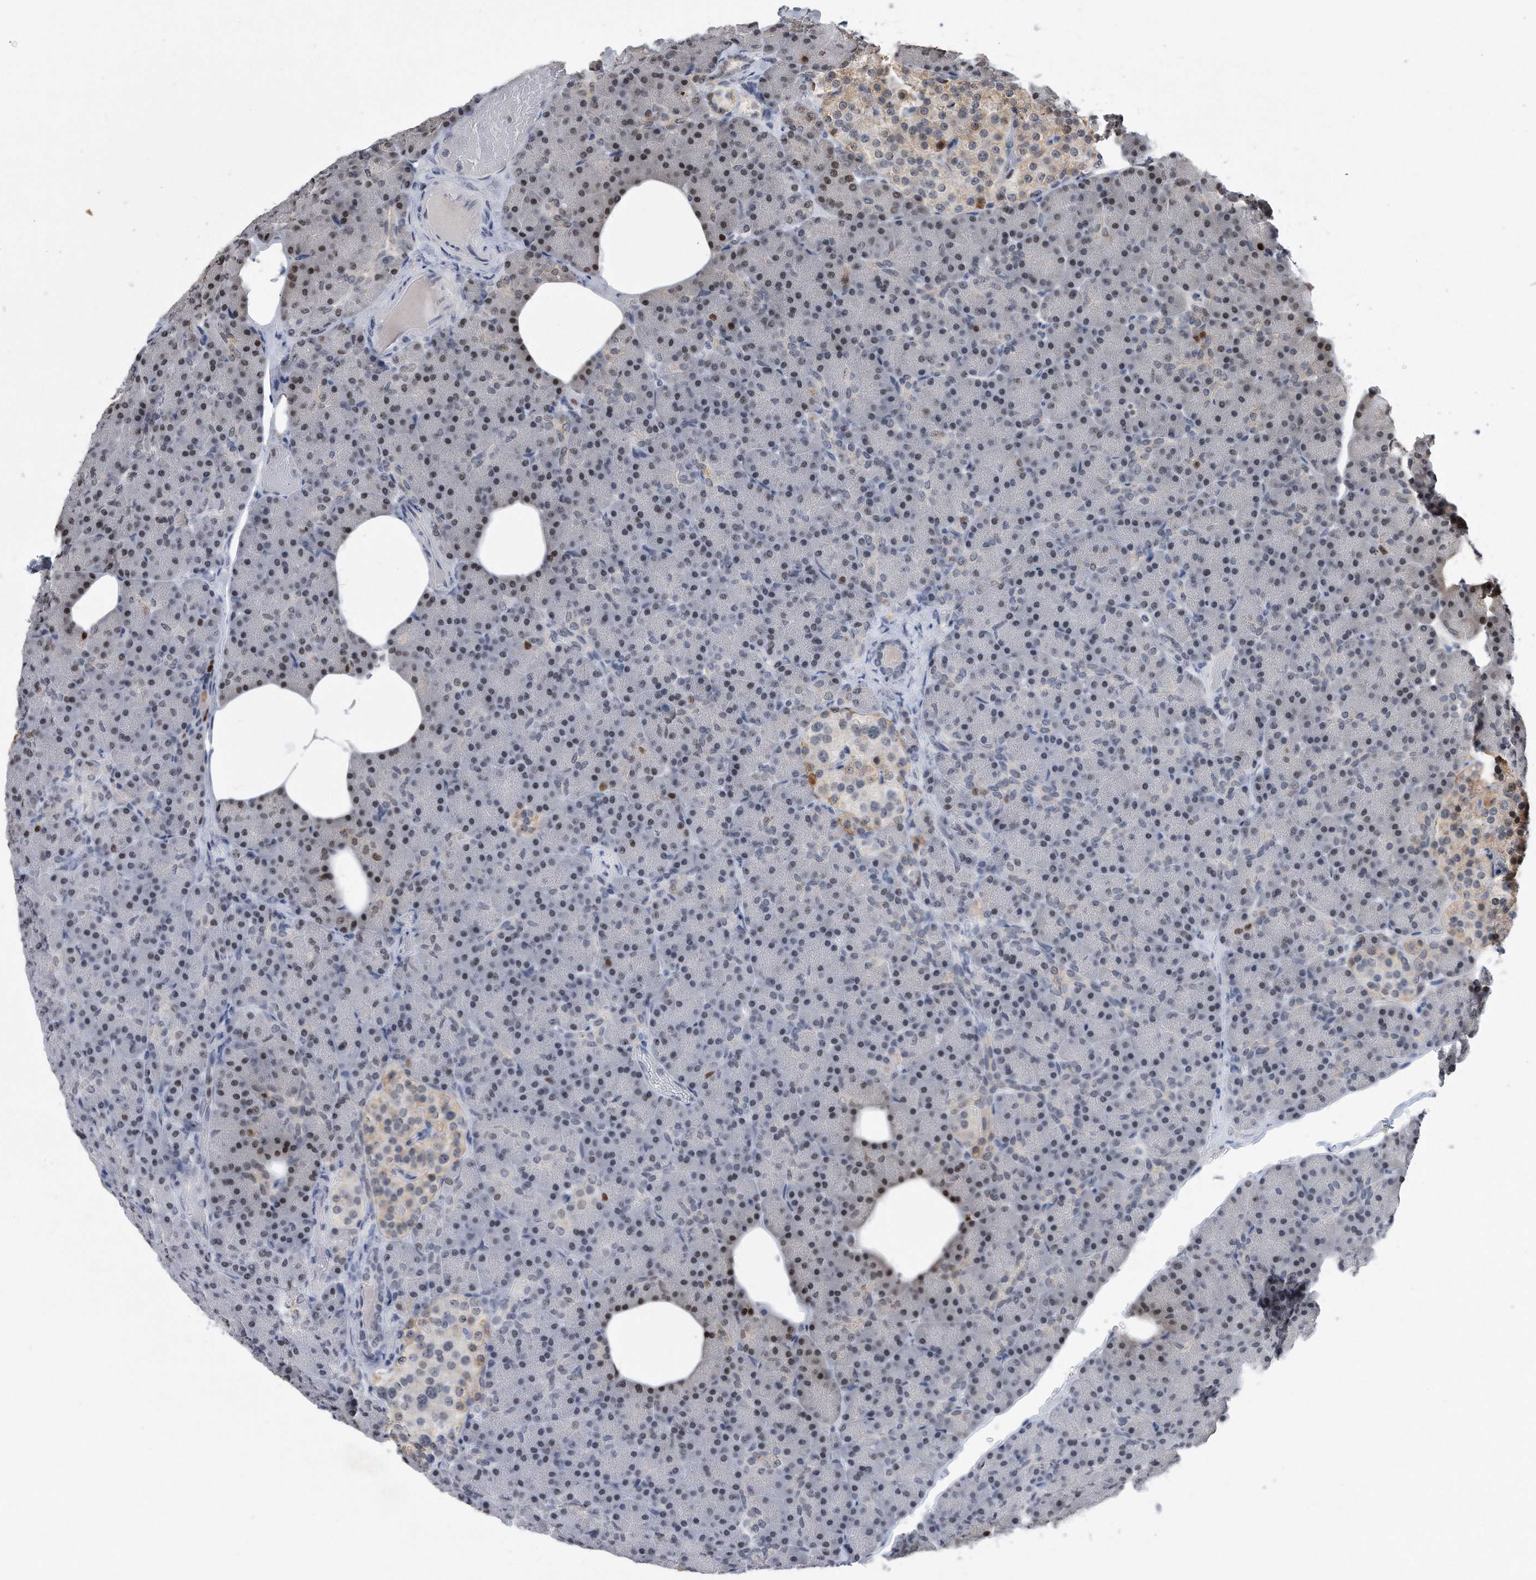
{"staining": {"intensity": "moderate", "quantity": "<25%", "location": "cytoplasmic/membranous,nuclear"}, "tissue": "pancreas", "cell_type": "Exocrine glandular cells", "image_type": "normal", "snomed": [{"axis": "morphology", "description": "Normal tissue, NOS"}, {"axis": "topography", "description": "Pancreas"}], "caption": "Immunohistochemical staining of normal human pancreas demonstrates <25% levels of moderate cytoplasmic/membranous,nuclear protein staining in about <25% of exocrine glandular cells. Nuclei are stained in blue.", "gene": "PCNA", "patient": {"sex": "female", "age": 43}}